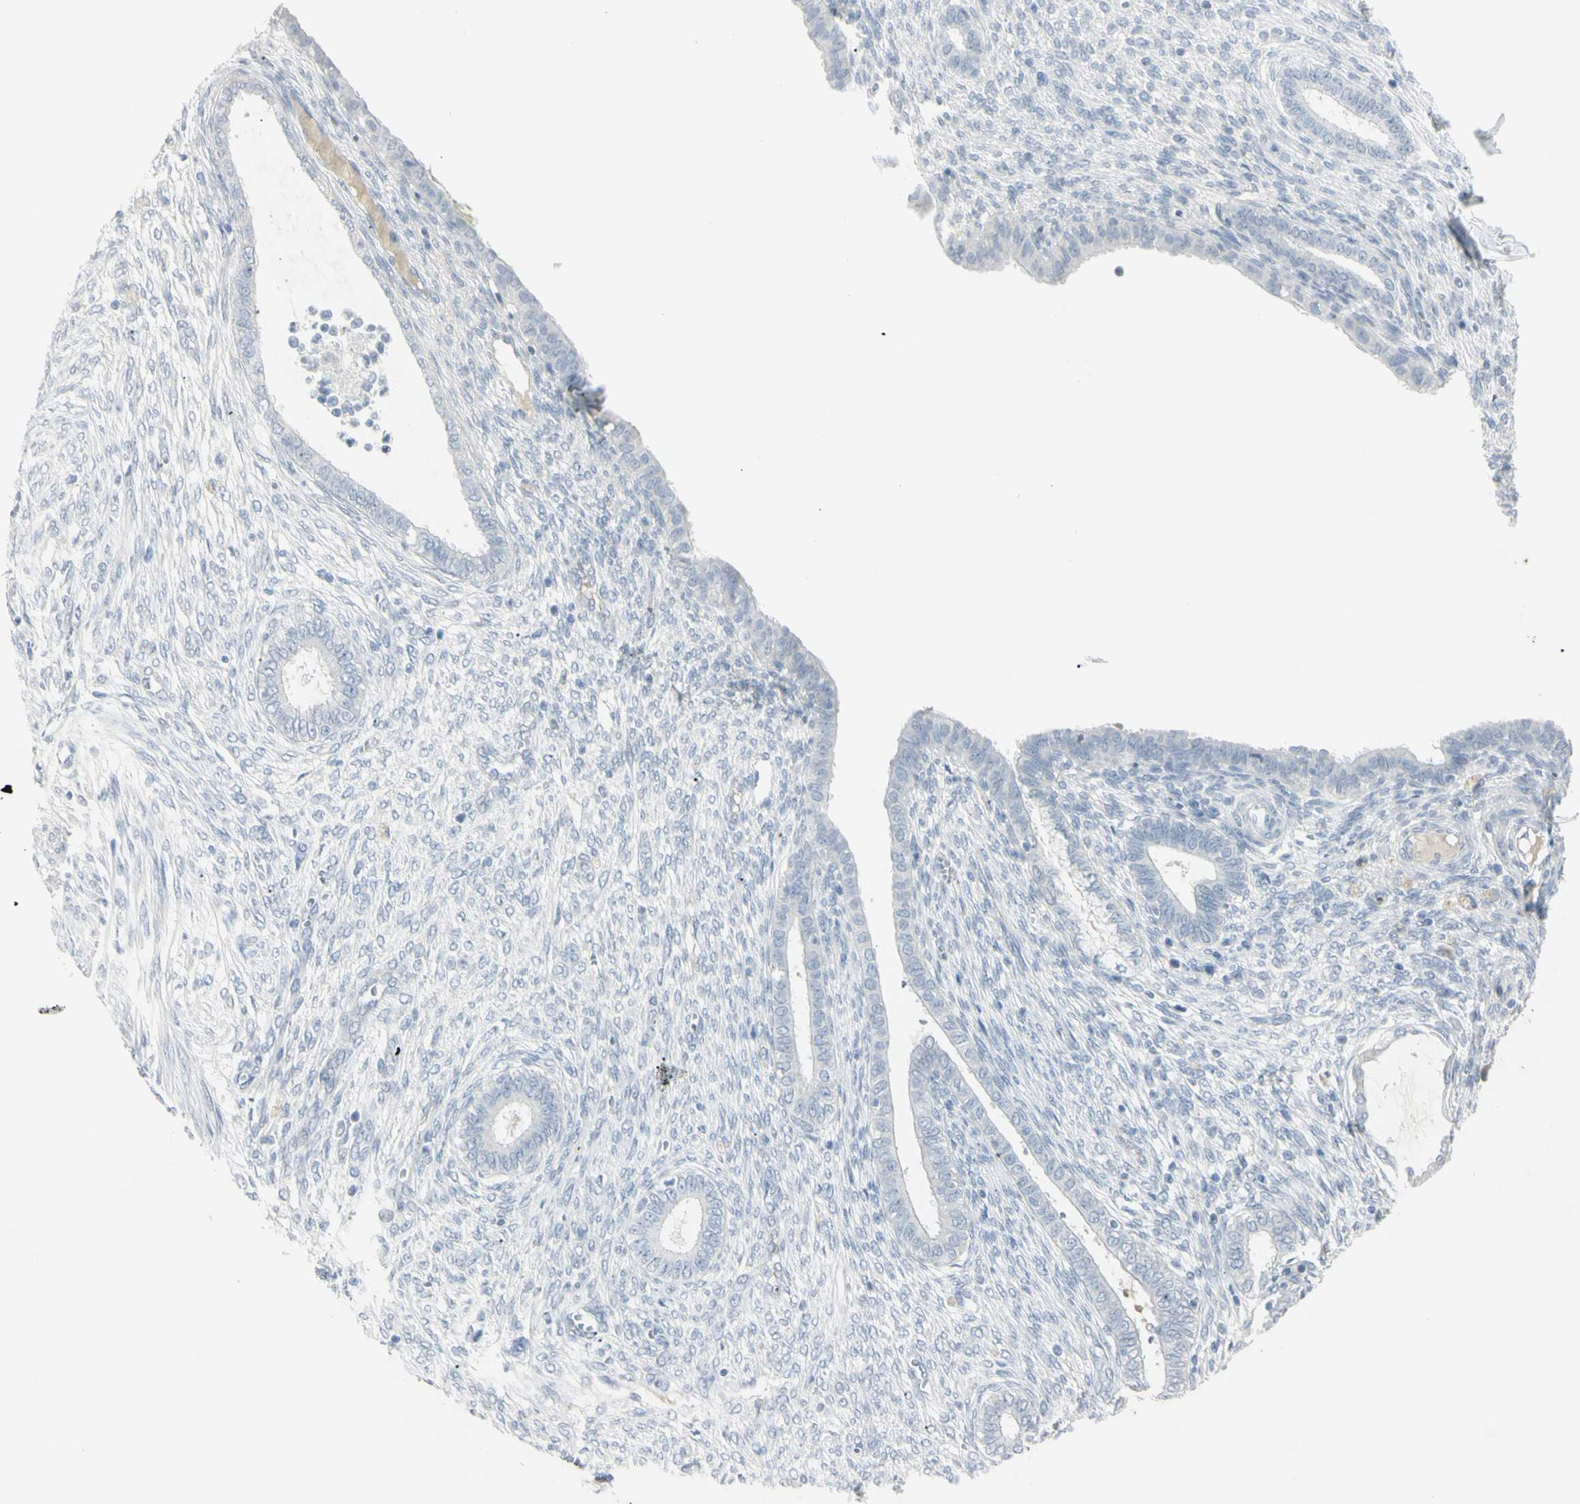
{"staining": {"intensity": "negative", "quantity": "none", "location": "none"}, "tissue": "endometrium", "cell_type": "Cells in endometrial stroma", "image_type": "normal", "snomed": [{"axis": "morphology", "description": "Normal tissue, NOS"}, {"axis": "topography", "description": "Endometrium"}], "caption": "DAB (3,3'-diaminobenzidine) immunohistochemical staining of benign human endometrium shows no significant positivity in cells in endometrial stroma. The staining is performed using DAB brown chromogen with nuclei counter-stained in using hematoxylin.", "gene": "PIP", "patient": {"sex": "female", "age": 72}}